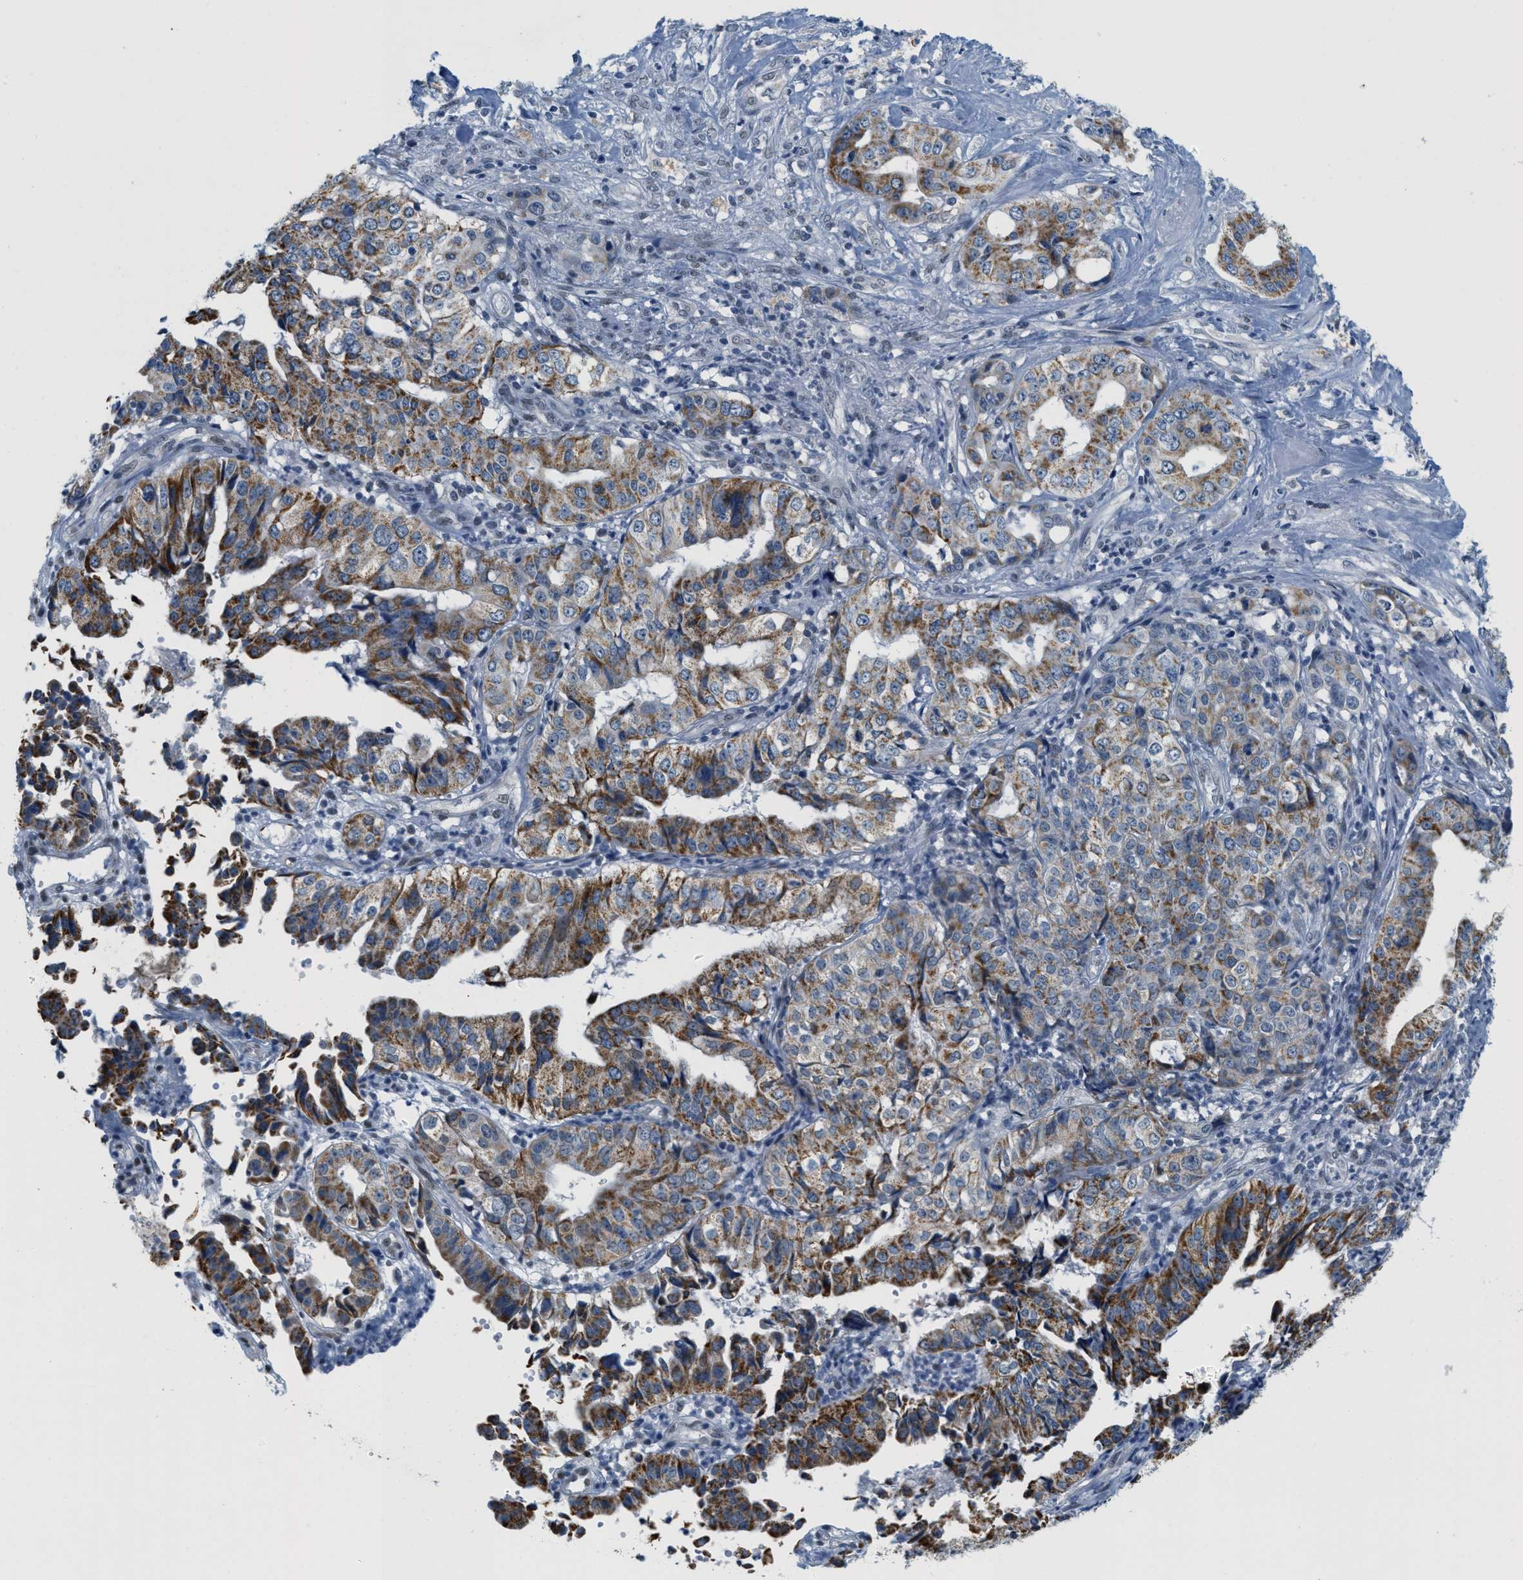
{"staining": {"intensity": "moderate", "quantity": ">75%", "location": "cytoplasmic/membranous"}, "tissue": "liver cancer", "cell_type": "Tumor cells", "image_type": "cancer", "snomed": [{"axis": "morphology", "description": "Cholangiocarcinoma"}, {"axis": "topography", "description": "Liver"}], "caption": "Protein expression analysis of liver cancer demonstrates moderate cytoplasmic/membranous positivity in approximately >75% of tumor cells.", "gene": "HS3ST2", "patient": {"sex": "female", "age": 61}}